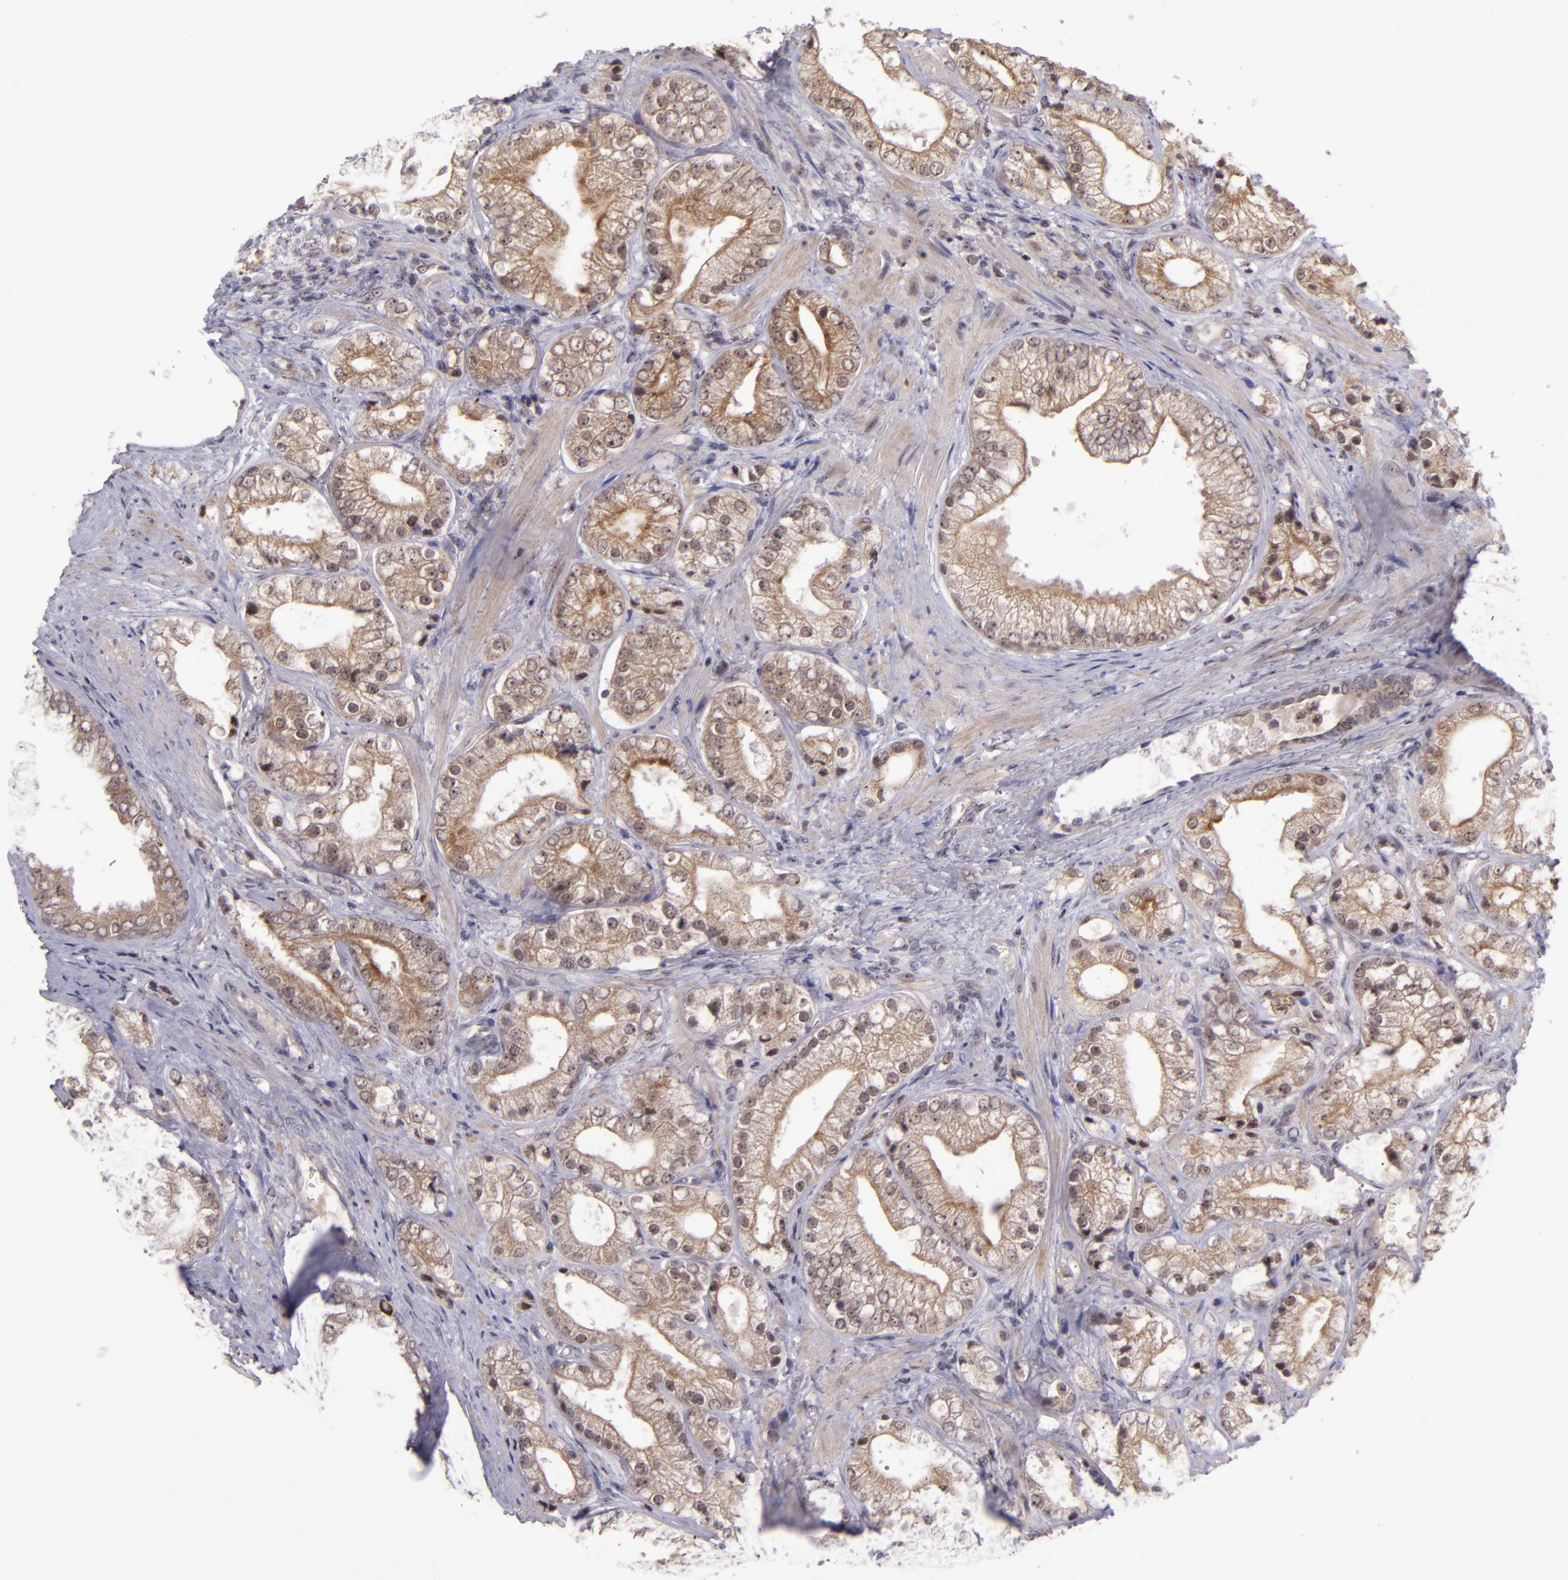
{"staining": {"intensity": "weak", "quantity": ">75%", "location": "cytoplasmic/membranous"}, "tissue": "prostate cancer", "cell_type": "Tumor cells", "image_type": "cancer", "snomed": [{"axis": "morphology", "description": "Adenocarcinoma, Low grade"}, {"axis": "topography", "description": "Prostate"}], "caption": "Immunohistochemistry image of prostate cancer stained for a protein (brown), which shows low levels of weak cytoplasmic/membranous staining in approximately >75% of tumor cells.", "gene": "PCNX4", "patient": {"sex": "male", "age": 69}}